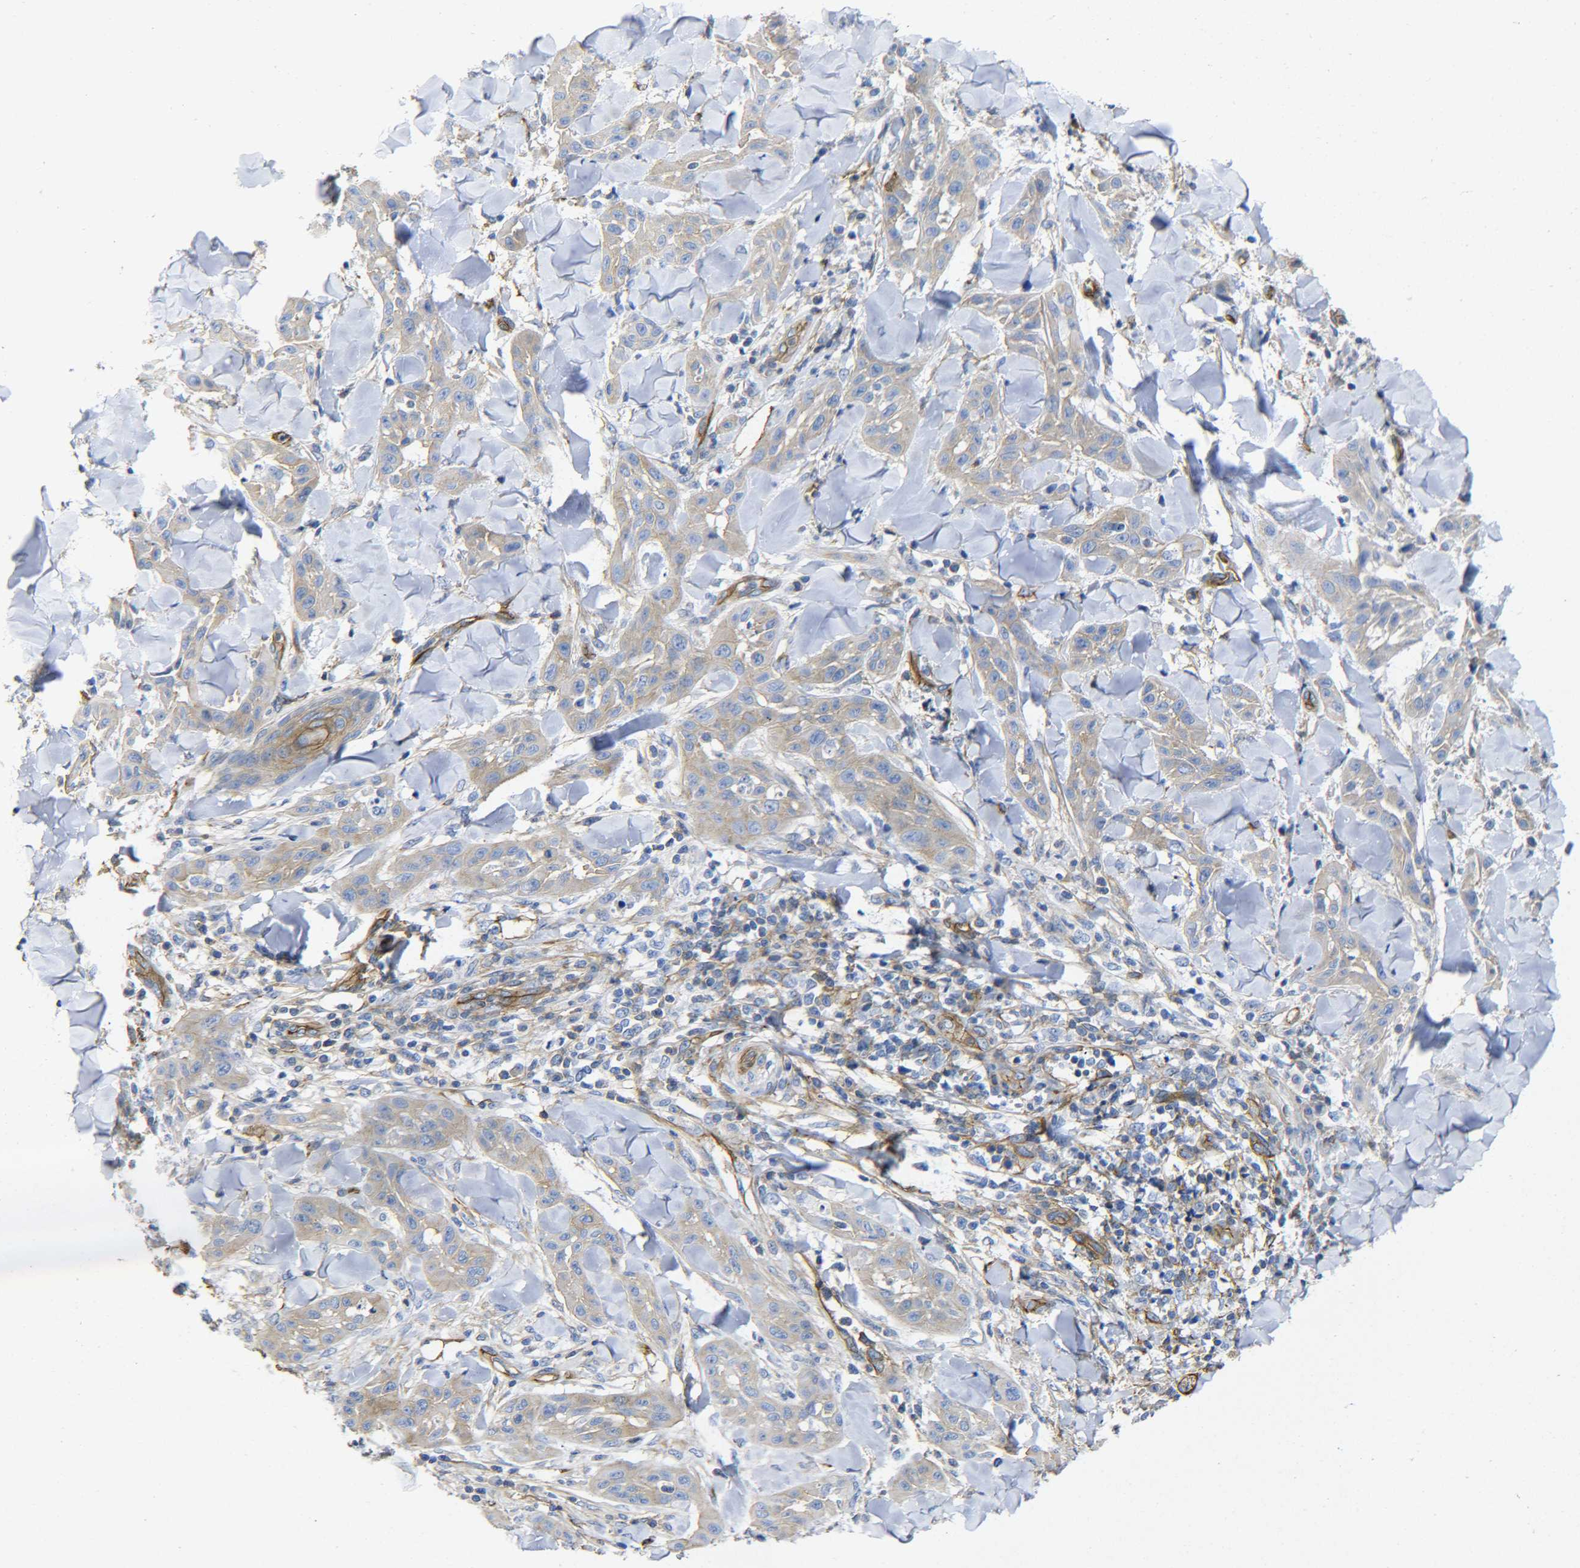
{"staining": {"intensity": "weak", "quantity": ">75%", "location": "cytoplasmic/membranous"}, "tissue": "skin cancer", "cell_type": "Tumor cells", "image_type": "cancer", "snomed": [{"axis": "morphology", "description": "Squamous cell carcinoma, NOS"}, {"axis": "topography", "description": "Skin"}], "caption": "Squamous cell carcinoma (skin) was stained to show a protein in brown. There is low levels of weak cytoplasmic/membranous positivity in approximately >75% of tumor cells.", "gene": "SPTBN1", "patient": {"sex": "male", "age": 24}}